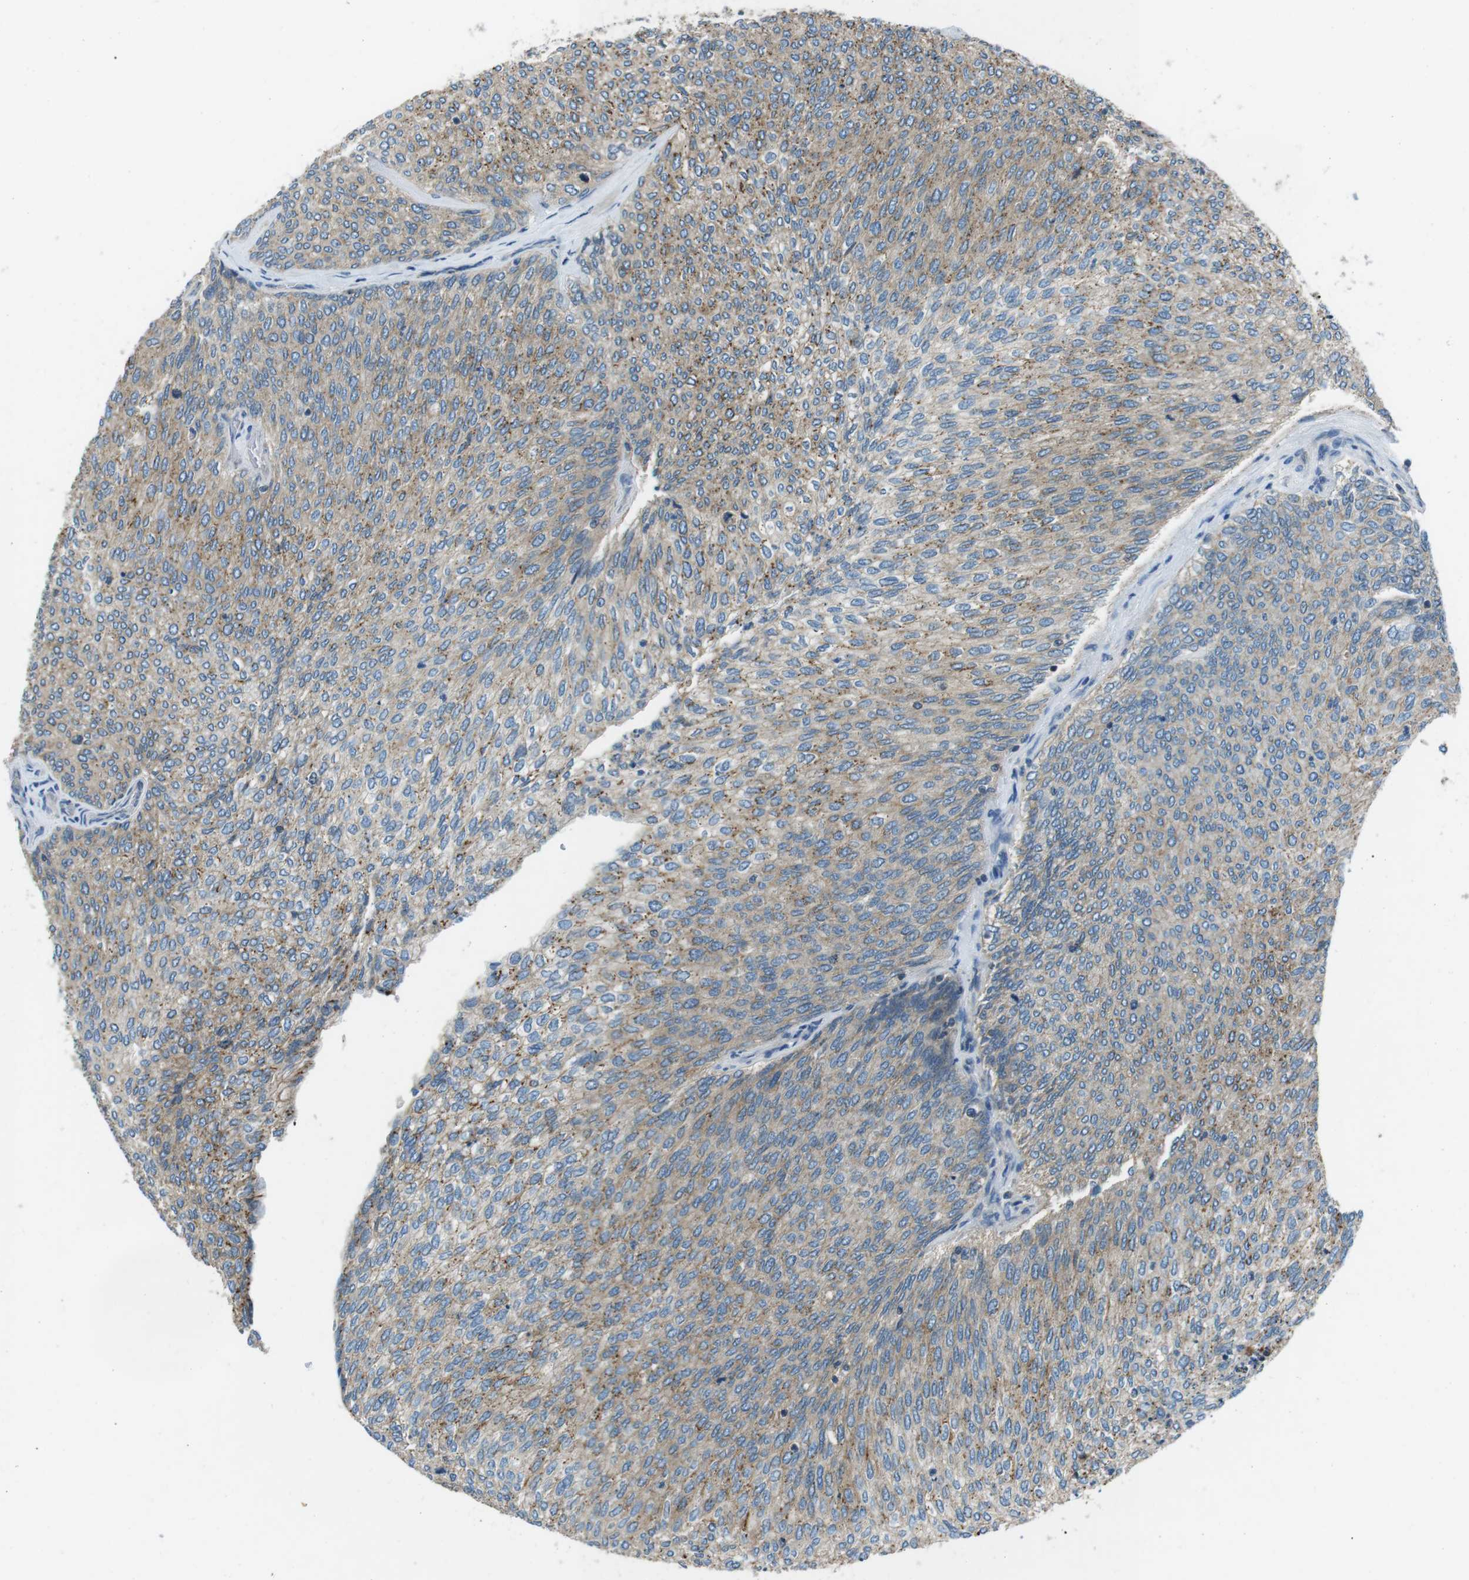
{"staining": {"intensity": "moderate", "quantity": "25%-75%", "location": "cytoplasmic/membranous"}, "tissue": "urothelial cancer", "cell_type": "Tumor cells", "image_type": "cancer", "snomed": [{"axis": "morphology", "description": "Urothelial carcinoma, Low grade"}, {"axis": "topography", "description": "Urinary bladder"}], "caption": "Brown immunohistochemical staining in urothelial carcinoma (low-grade) reveals moderate cytoplasmic/membranous expression in about 25%-75% of tumor cells.", "gene": "FAM3B", "patient": {"sex": "female", "age": 79}}